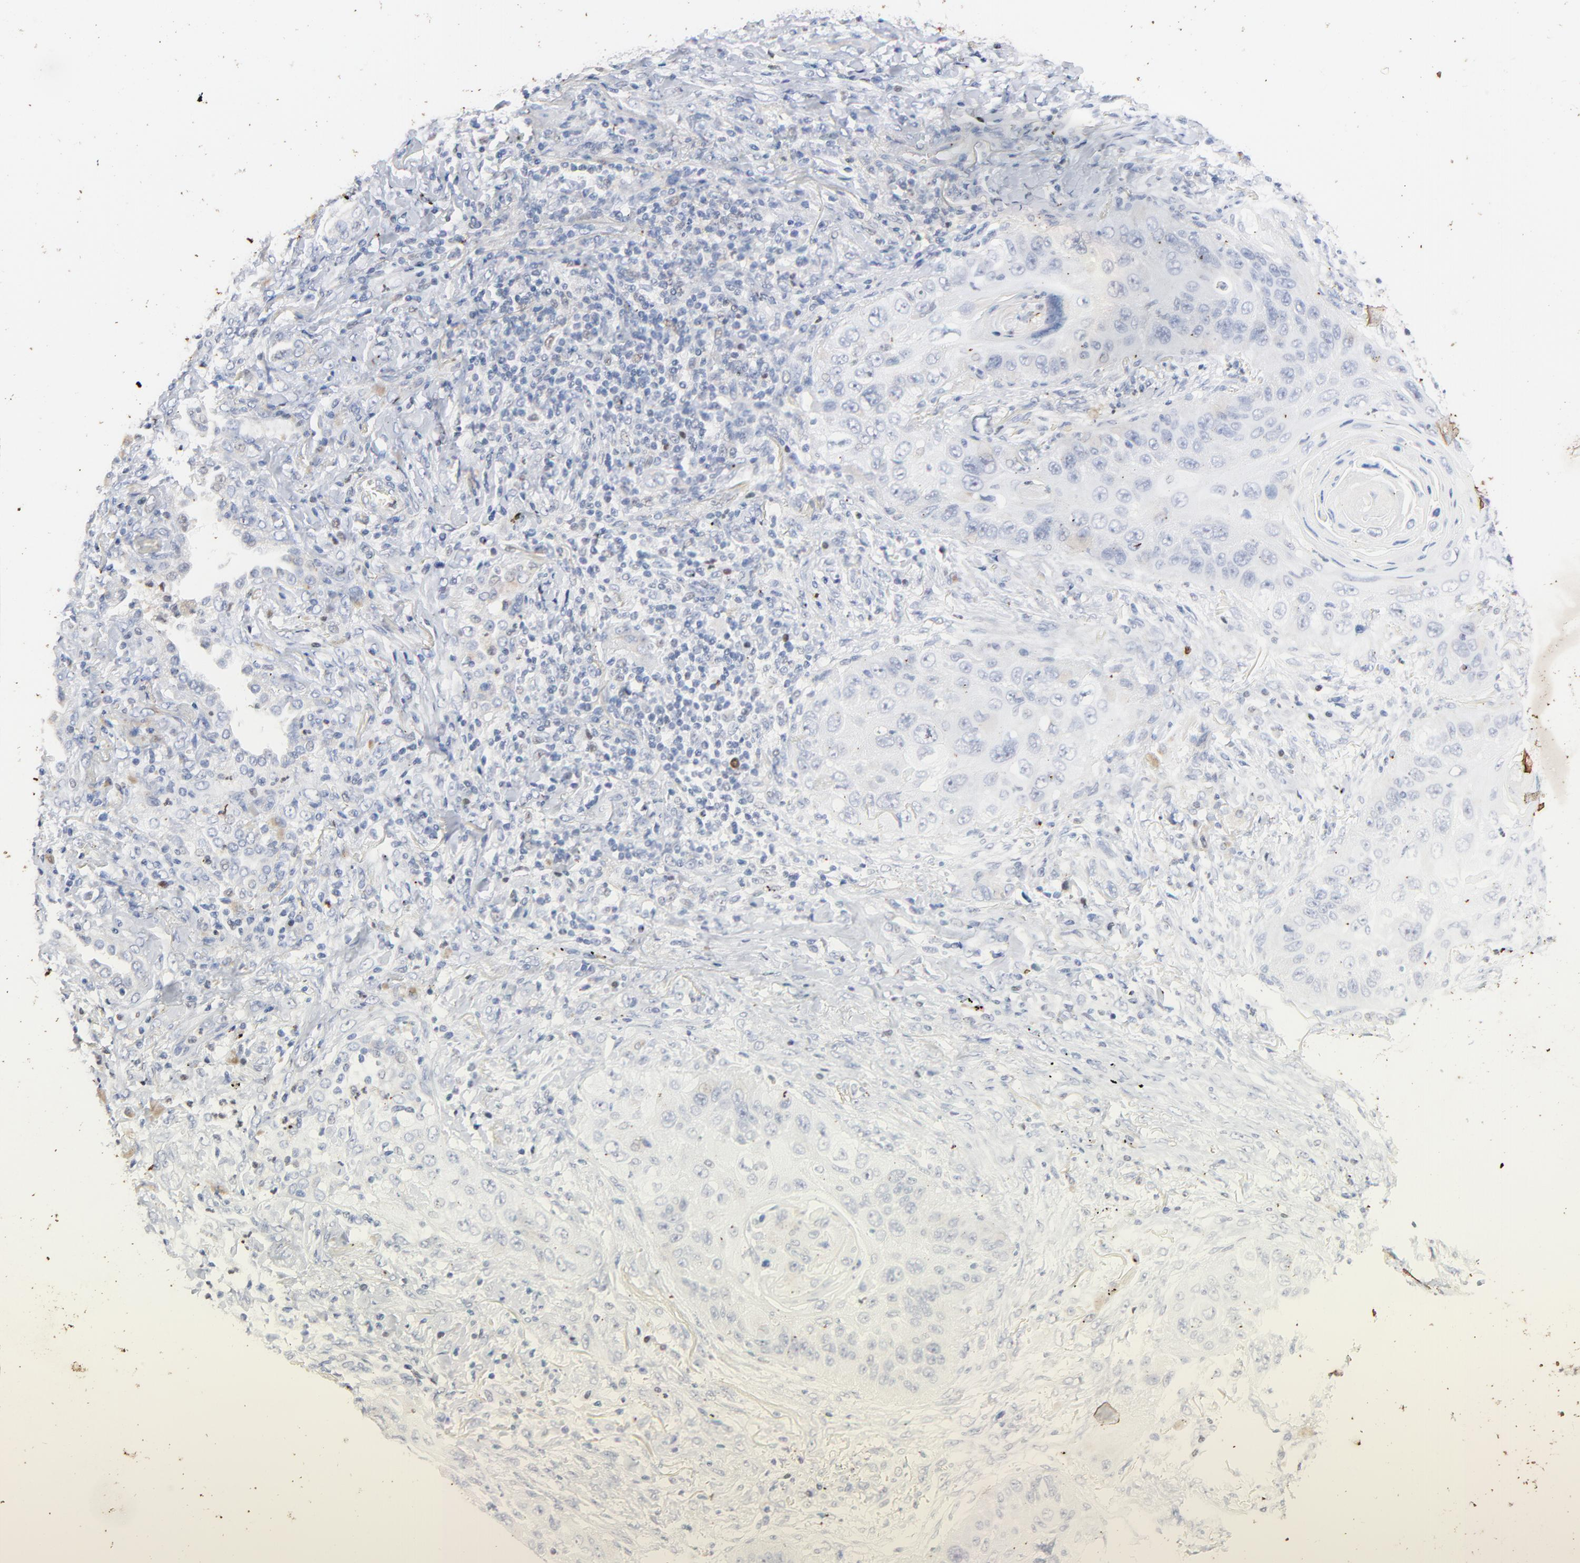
{"staining": {"intensity": "weak", "quantity": "<25%", "location": "cytoplasmic/membranous"}, "tissue": "lung cancer", "cell_type": "Tumor cells", "image_type": "cancer", "snomed": [{"axis": "morphology", "description": "Squamous cell carcinoma, NOS"}, {"axis": "topography", "description": "Lung"}], "caption": "Squamous cell carcinoma (lung) stained for a protein using immunohistochemistry shows no staining tumor cells.", "gene": "AADAC", "patient": {"sex": "female", "age": 67}}